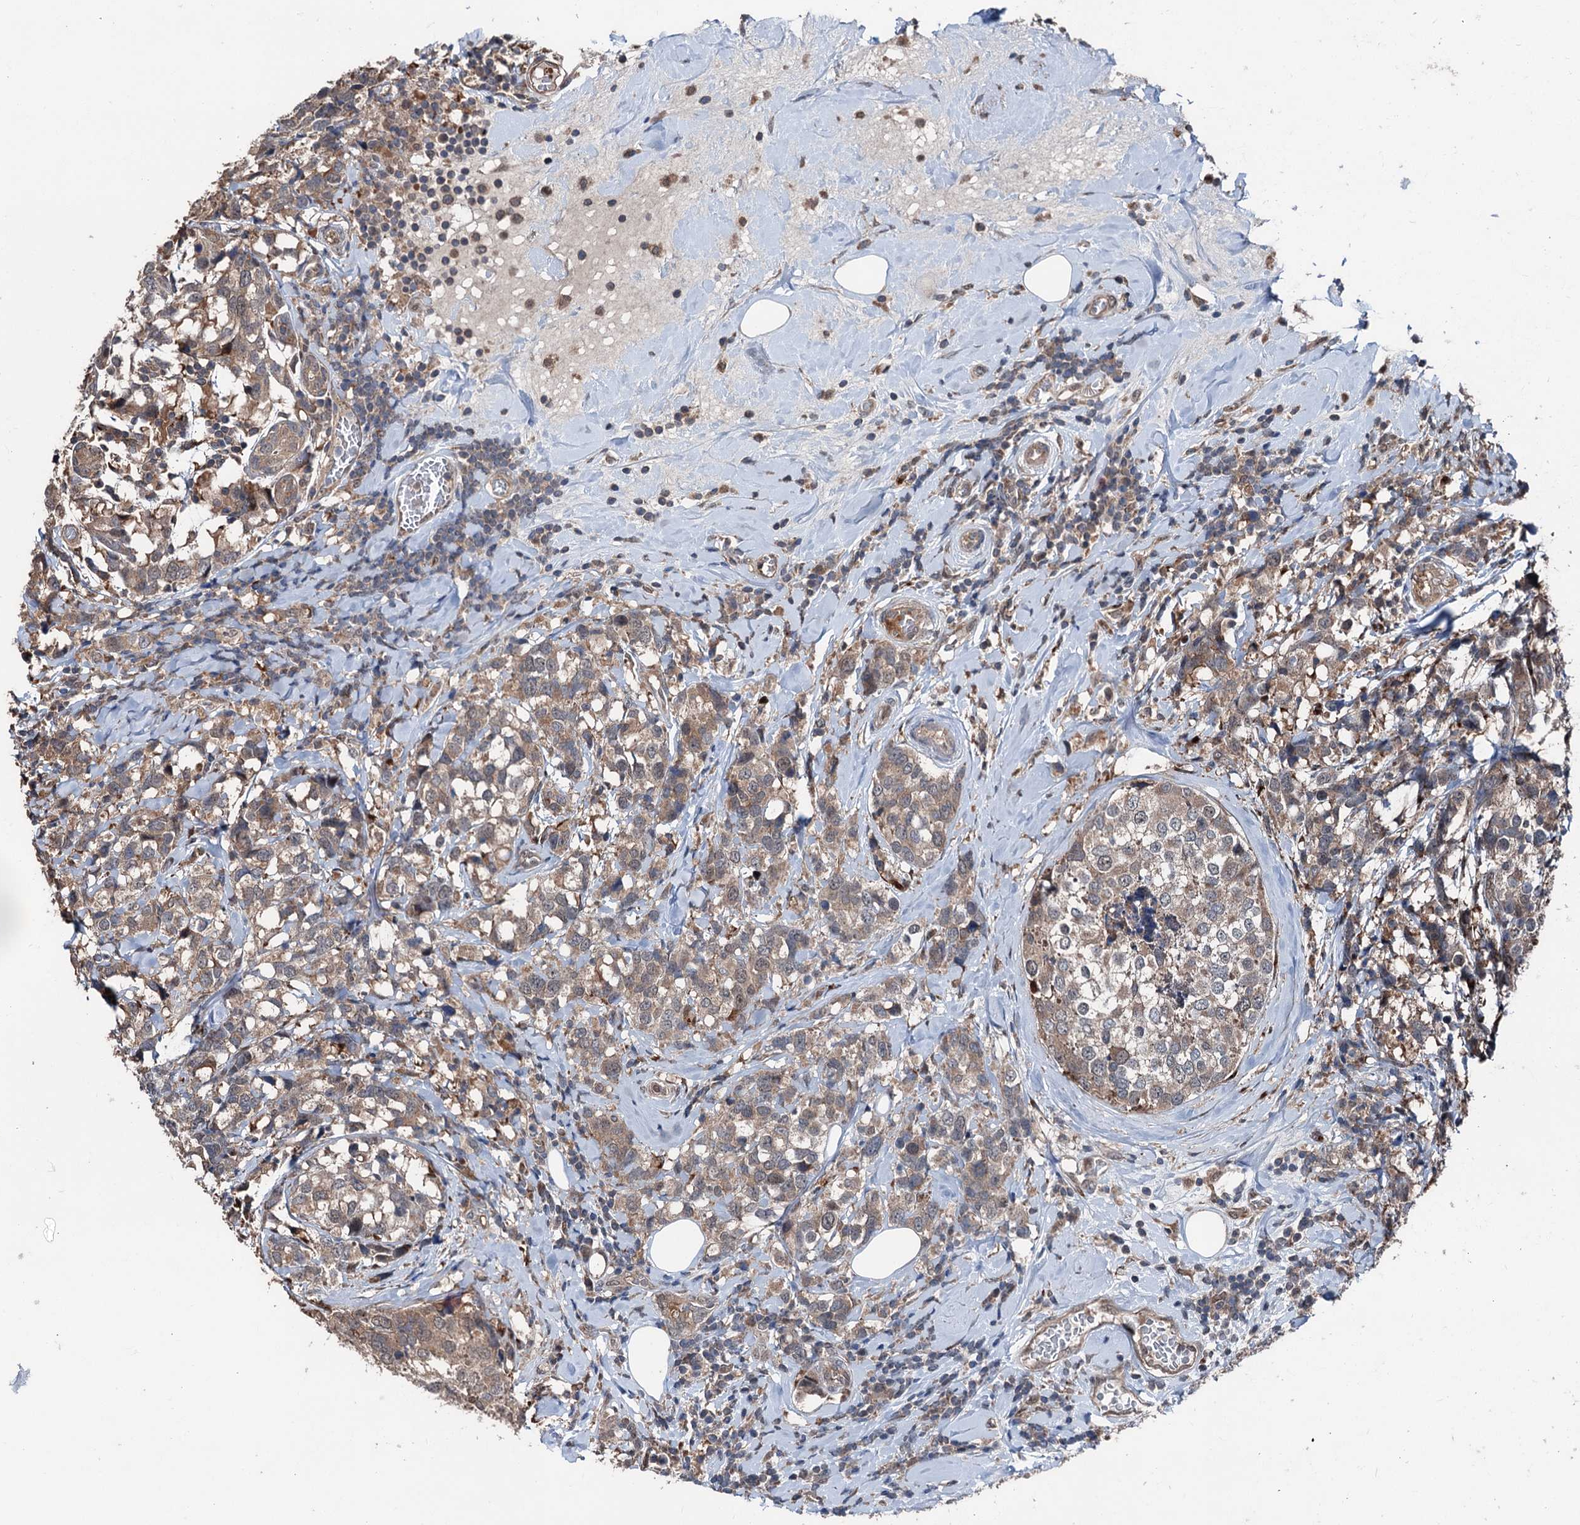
{"staining": {"intensity": "weak", "quantity": ">75%", "location": "cytoplasmic/membranous"}, "tissue": "breast cancer", "cell_type": "Tumor cells", "image_type": "cancer", "snomed": [{"axis": "morphology", "description": "Lobular carcinoma"}, {"axis": "topography", "description": "Breast"}], "caption": "A low amount of weak cytoplasmic/membranous positivity is present in about >75% of tumor cells in lobular carcinoma (breast) tissue. Nuclei are stained in blue.", "gene": "PSMD13", "patient": {"sex": "female", "age": 59}}